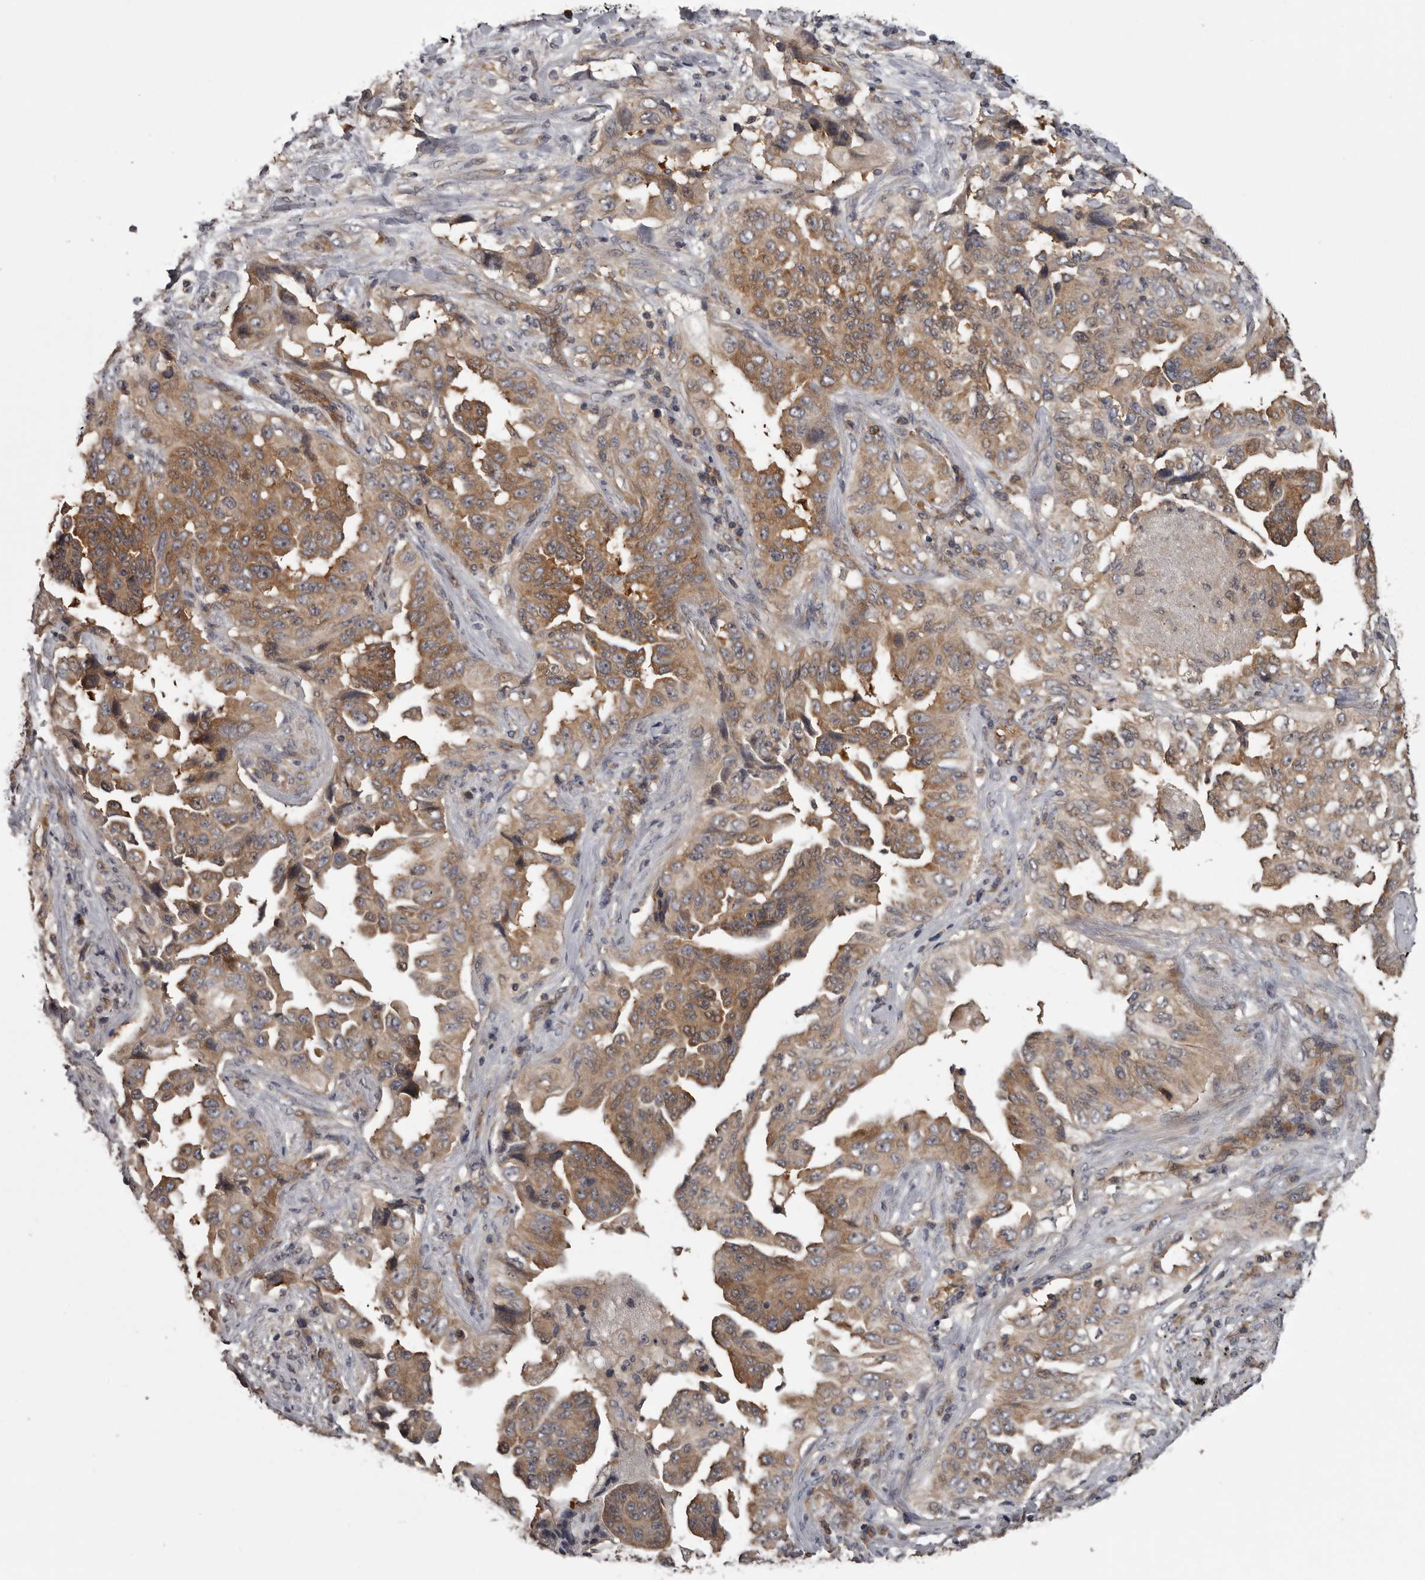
{"staining": {"intensity": "moderate", "quantity": ">75%", "location": "cytoplasmic/membranous"}, "tissue": "lung cancer", "cell_type": "Tumor cells", "image_type": "cancer", "snomed": [{"axis": "morphology", "description": "Adenocarcinoma, NOS"}, {"axis": "topography", "description": "Lung"}], "caption": "Adenocarcinoma (lung) stained with immunohistochemistry (IHC) demonstrates moderate cytoplasmic/membranous positivity in about >75% of tumor cells.", "gene": "DARS1", "patient": {"sex": "female", "age": 51}}